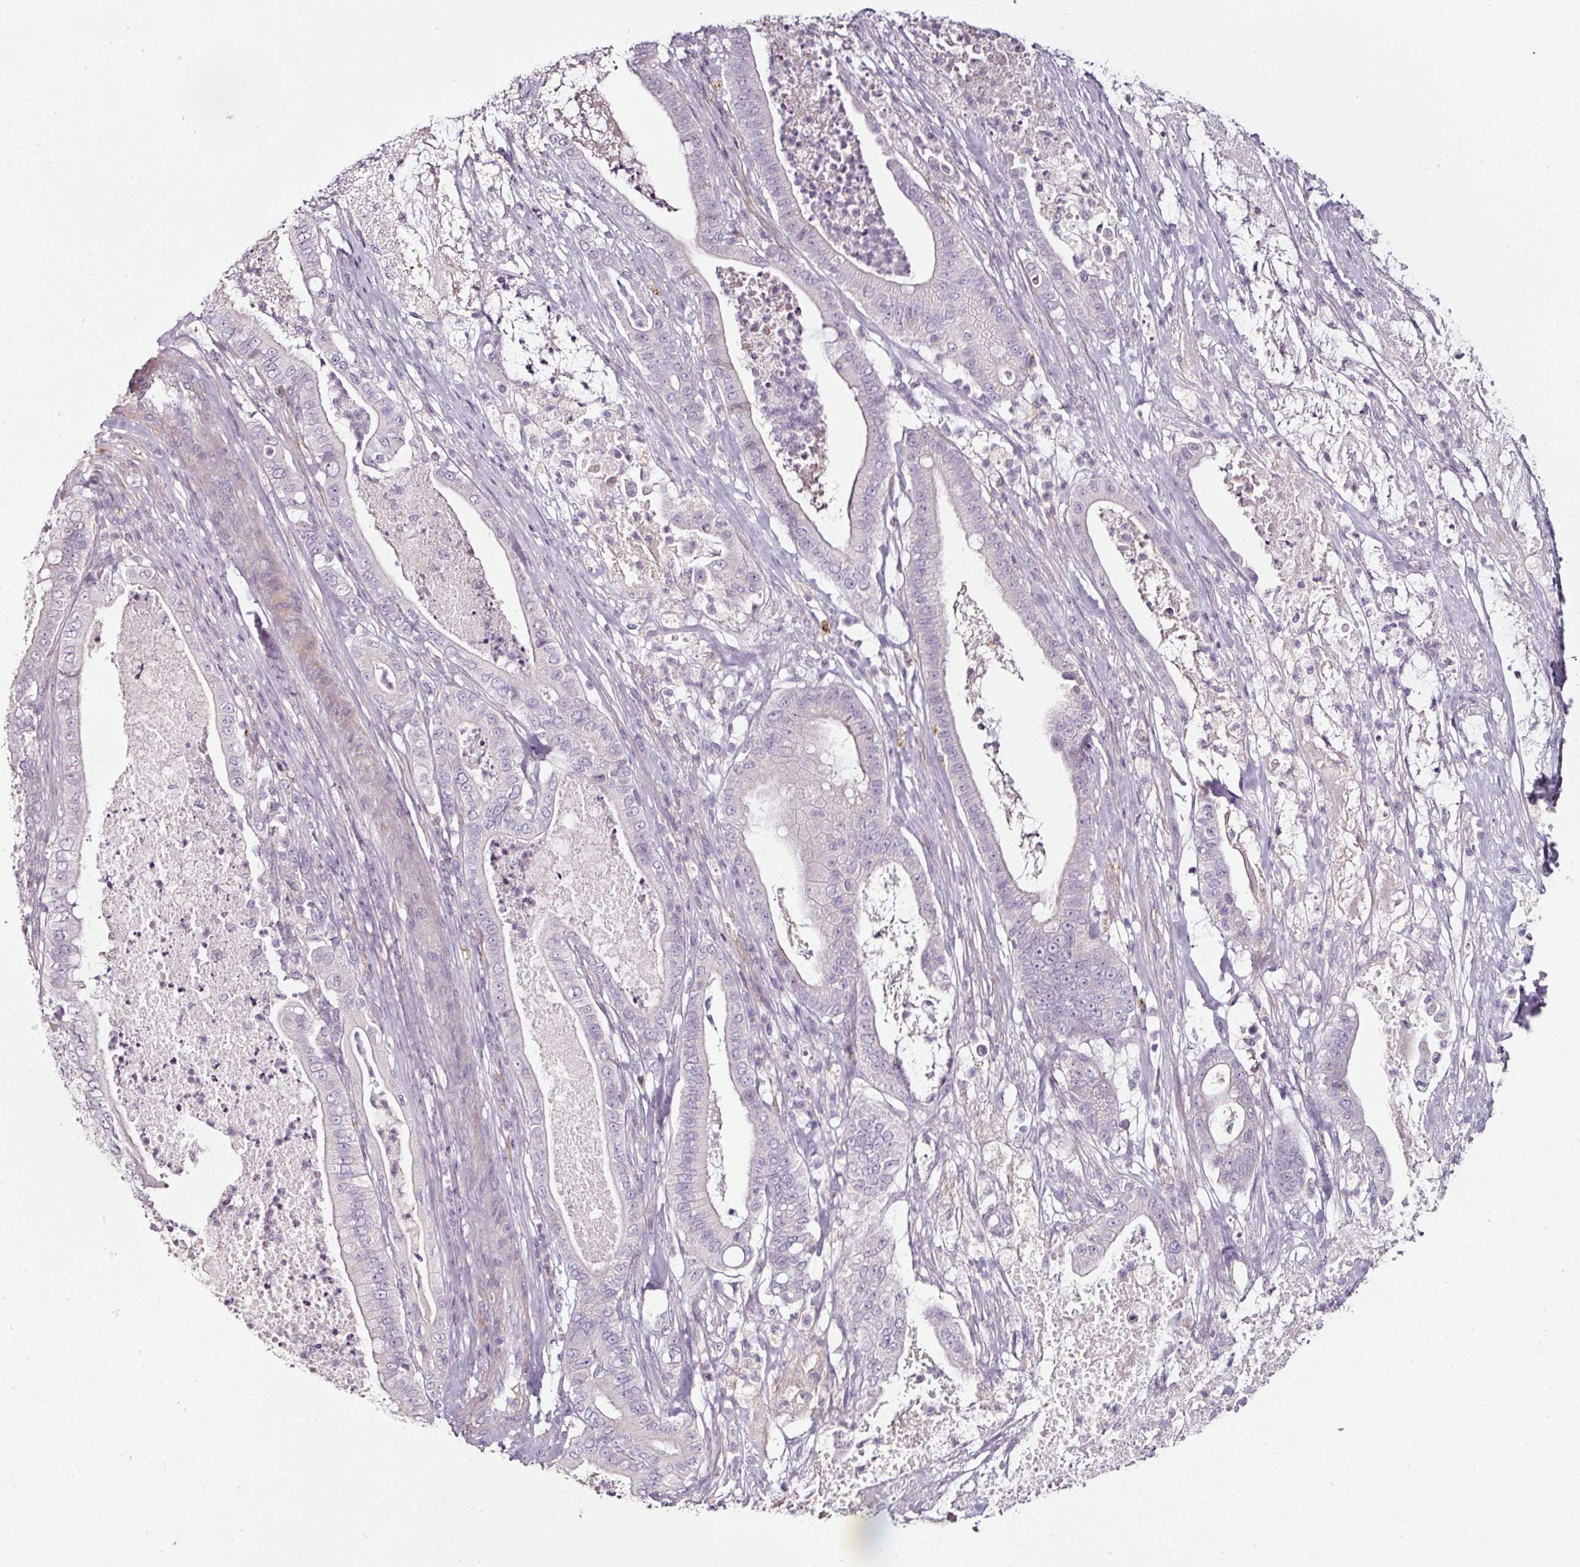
{"staining": {"intensity": "negative", "quantity": "none", "location": "none"}, "tissue": "pancreatic cancer", "cell_type": "Tumor cells", "image_type": "cancer", "snomed": [{"axis": "morphology", "description": "Adenocarcinoma, NOS"}, {"axis": "topography", "description": "Pancreas"}], "caption": "Image shows no significant protein staining in tumor cells of adenocarcinoma (pancreatic).", "gene": "CAP2", "patient": {"sex": "male", "age": 71}}